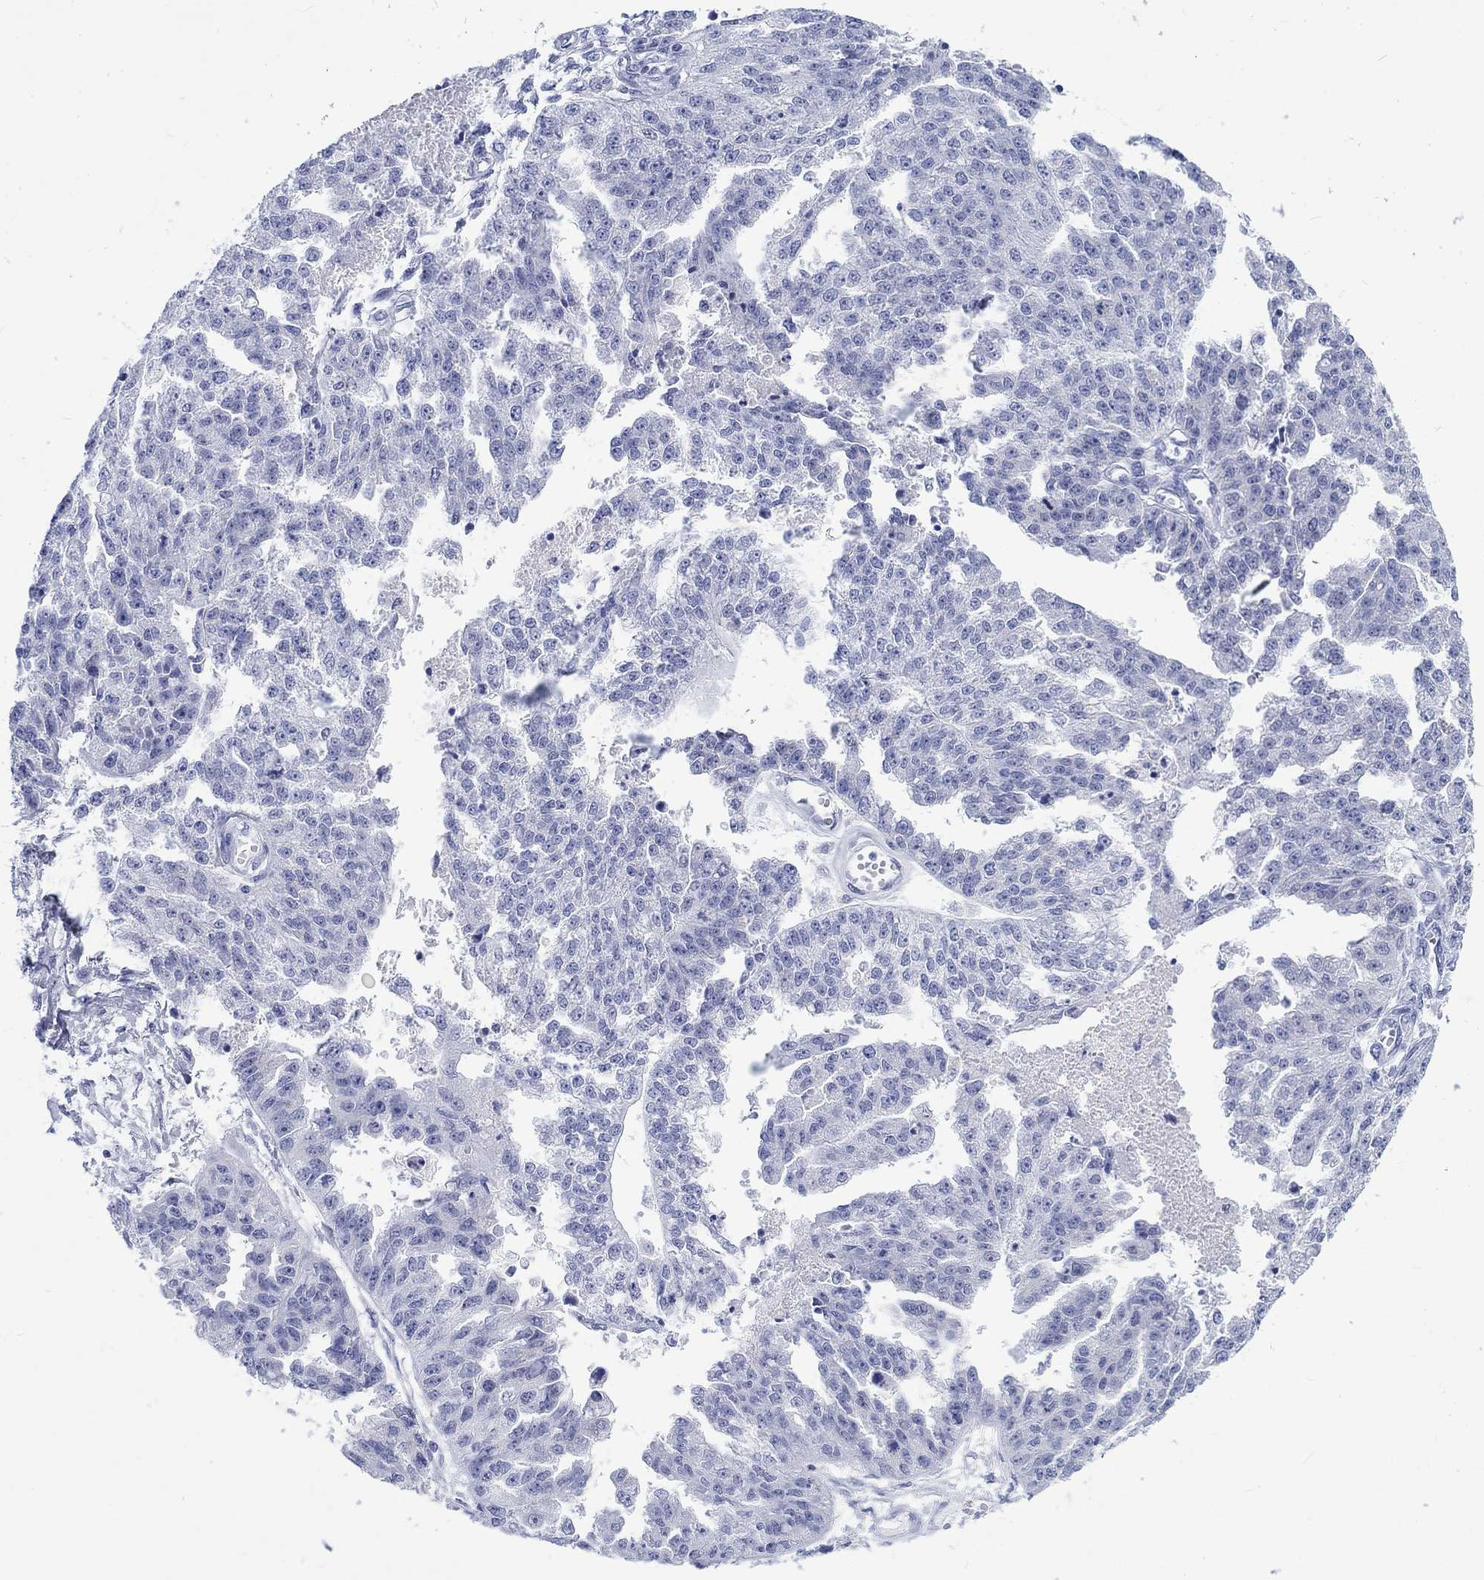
{"staining": {"intensity": "negative", "quantity": "none", "location": "none"}, "tissue": "ovarian cancer", "cell_type": "Tumor cells", "image_type": "cancer", "snomed": [{"axis": "morphology", "description": "Cystadenocarcinoma, serous, NOS"}, {"axis": "topography", "description": "Ovary"}], "caption": "Ovarian cancer was stained to show a protein in brown. There is no significant staining in tumor cells. Brightfield microscopy of immunohistochemistry stained with DAB (3,3'-diaminobenzidine) (brown) and hematoxylin (blue), captured at high magnification.", "gene": "KRT76", "patient": {"sex": "female", "age": 58}}